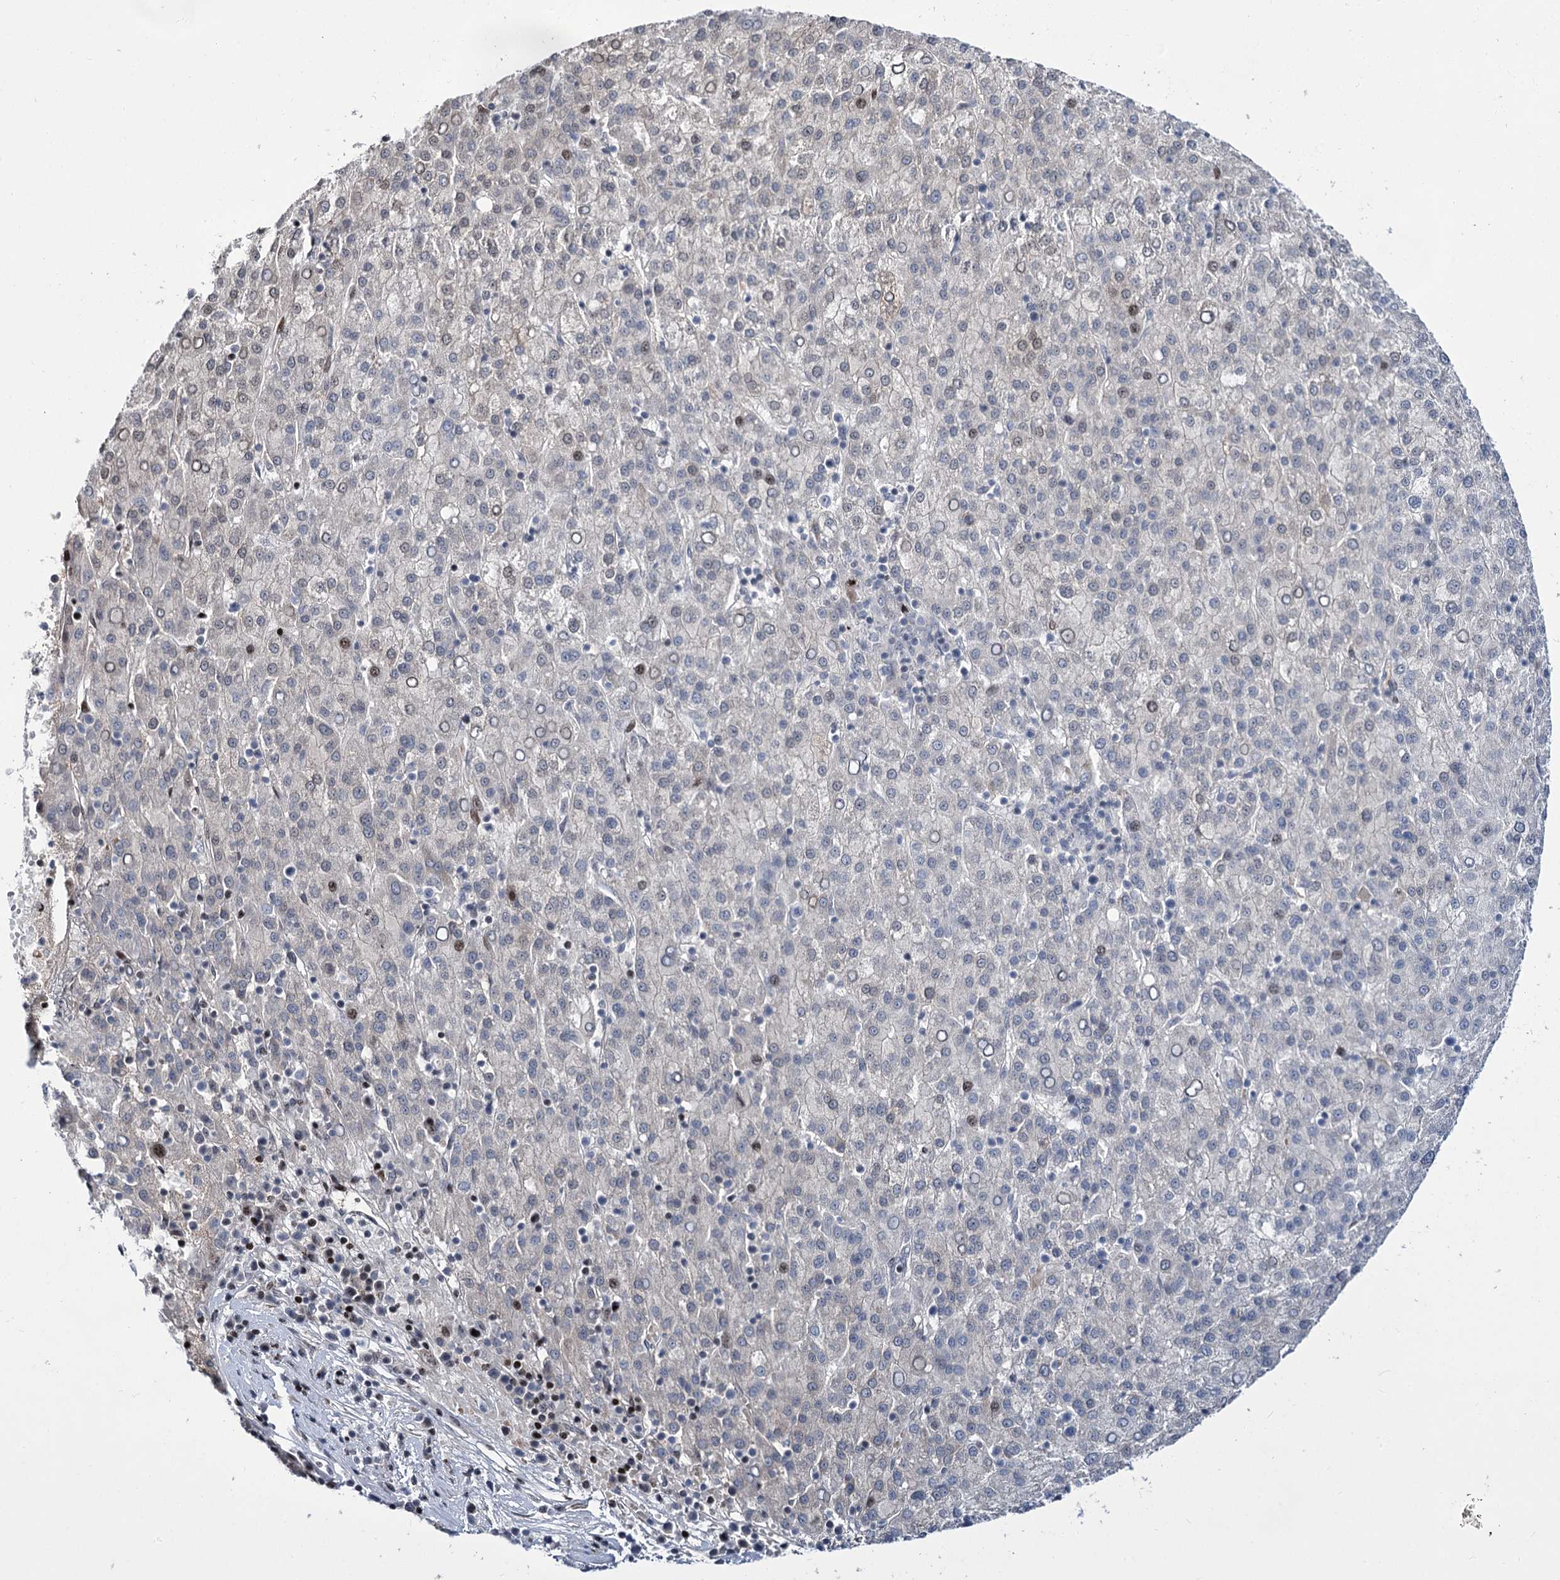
{"staining": {"intensity": "negative", "quantity": "none", "location": "none"}, "tissue": "liver cancer", "cell_type": "Tumor cells", "image_type": "cancer", "snomed": [{"axis": "morphology", "description": "Carcinoma, Hepatocellular, NOS"}, {"axis": "topography", "description": "Liver"}], "caption": "Immunohistochemistry (IHC) micrograph of human liver cancer (hepatocellular carcinoma) stained for a protein (brown), which displays no positivity in tumor cells. The staining is performed using DAB (3,3'-diaminobenzidine) brown chromogen with nuclei counter-stained in using hematoxylin.", "gene": "ITFG2", "patient": {"sex": "female", "age": 58}}